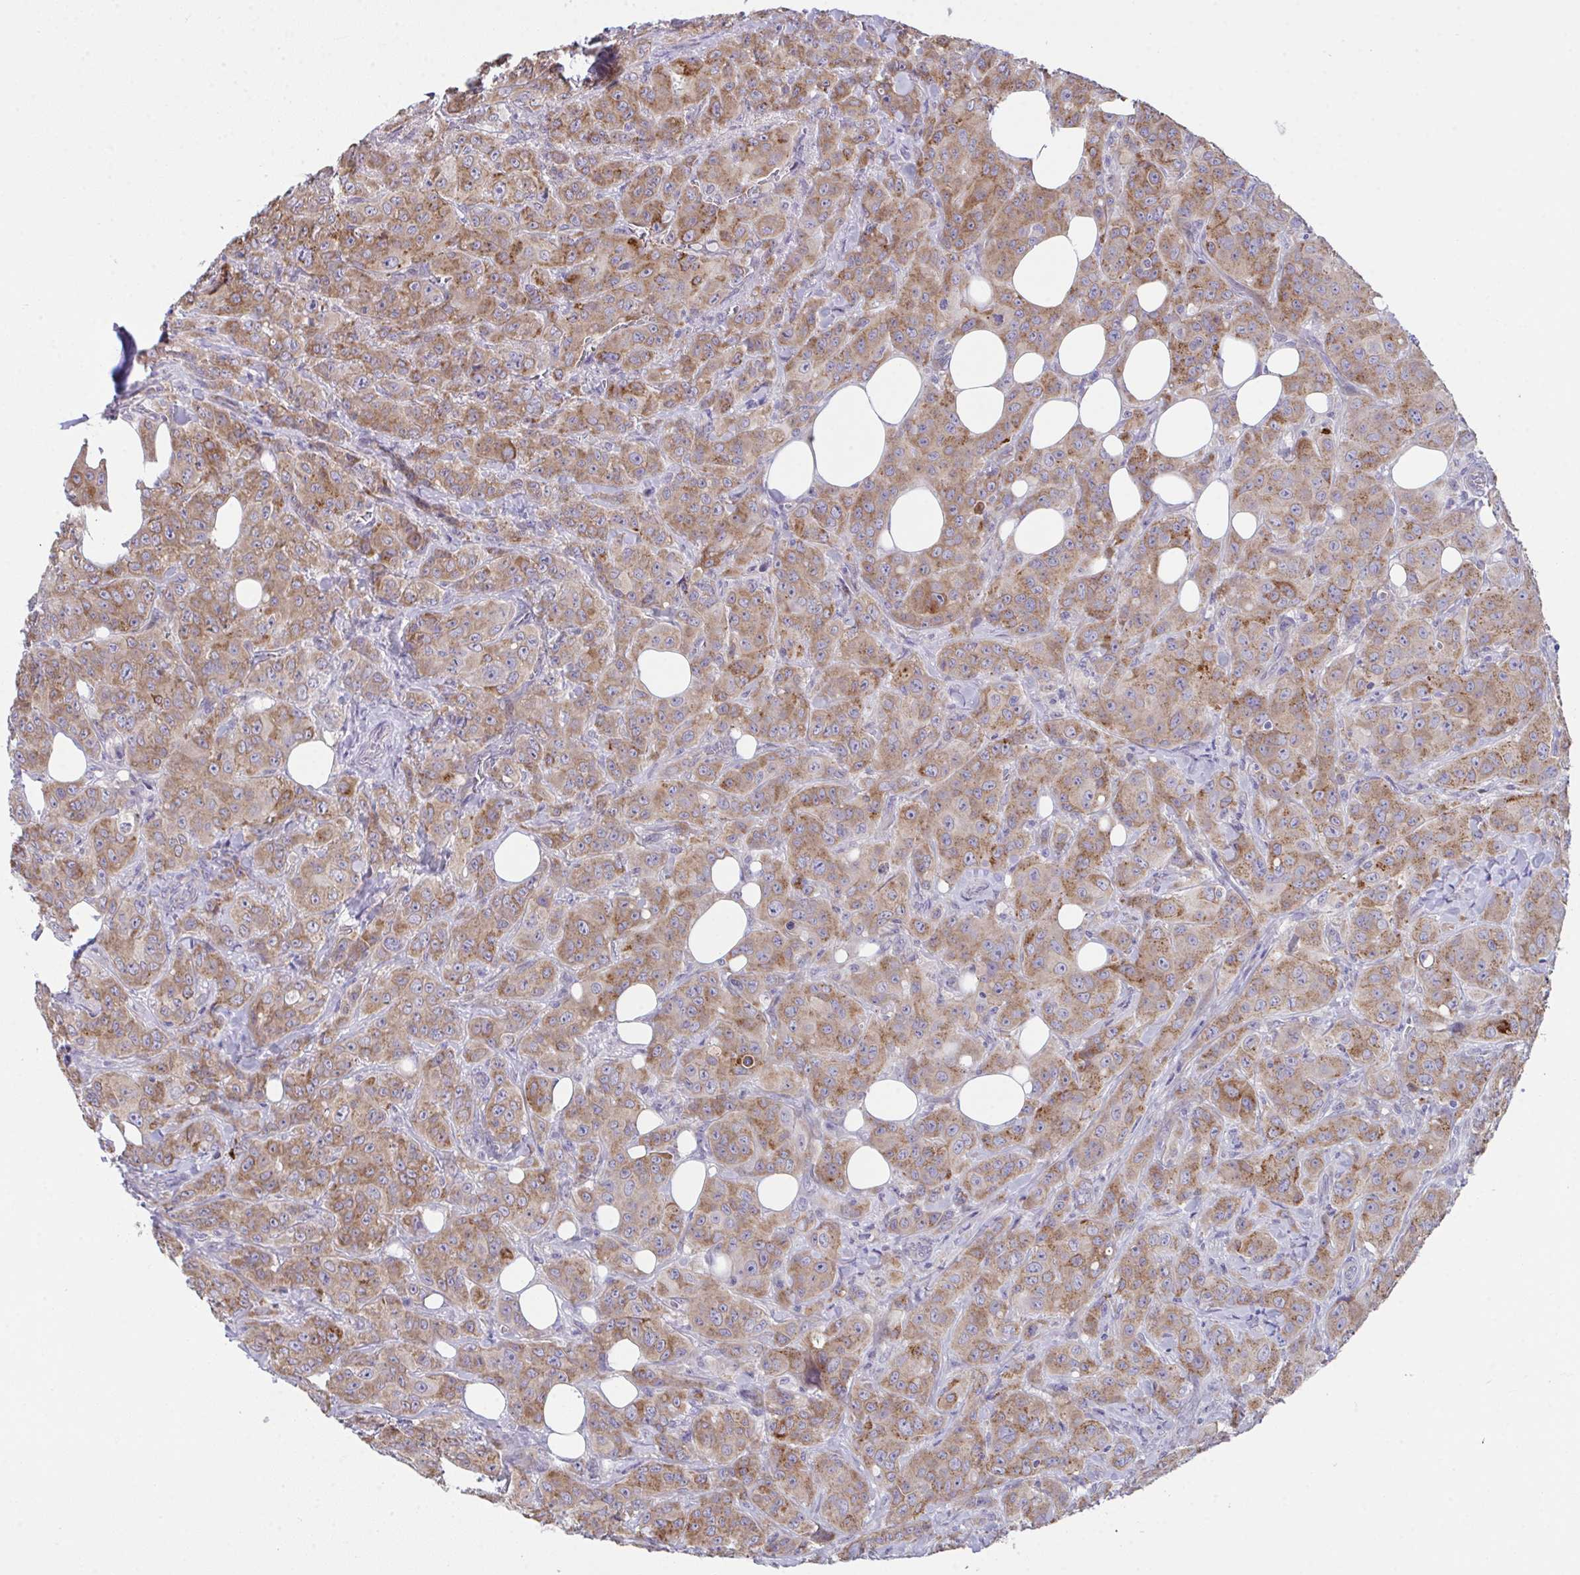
{"staining": {"intensity": "moderate", "quantity": ">75%", "location": "cytoplasmic/membranous"}, "tissue": "breast cancer", "cell_type": "Tumor cells", "image_type": "cancer", "snomed": [{"axis": "morphology", "description": "Normal tissue, NOS"}, {"axis": "morphology", "description": "Duct carcinoma"}, {"axis": "topography", "description": "Breast"}], "caption": "Immunohistochemical staining of breast infiltrating ductal carcinoma shows medium levels of moderate cytoplasmic/membranous protein staining in approximately >75% of tumor cells.", "gene": "MIA3", "patient": {"sex": "female", "age": 43}}